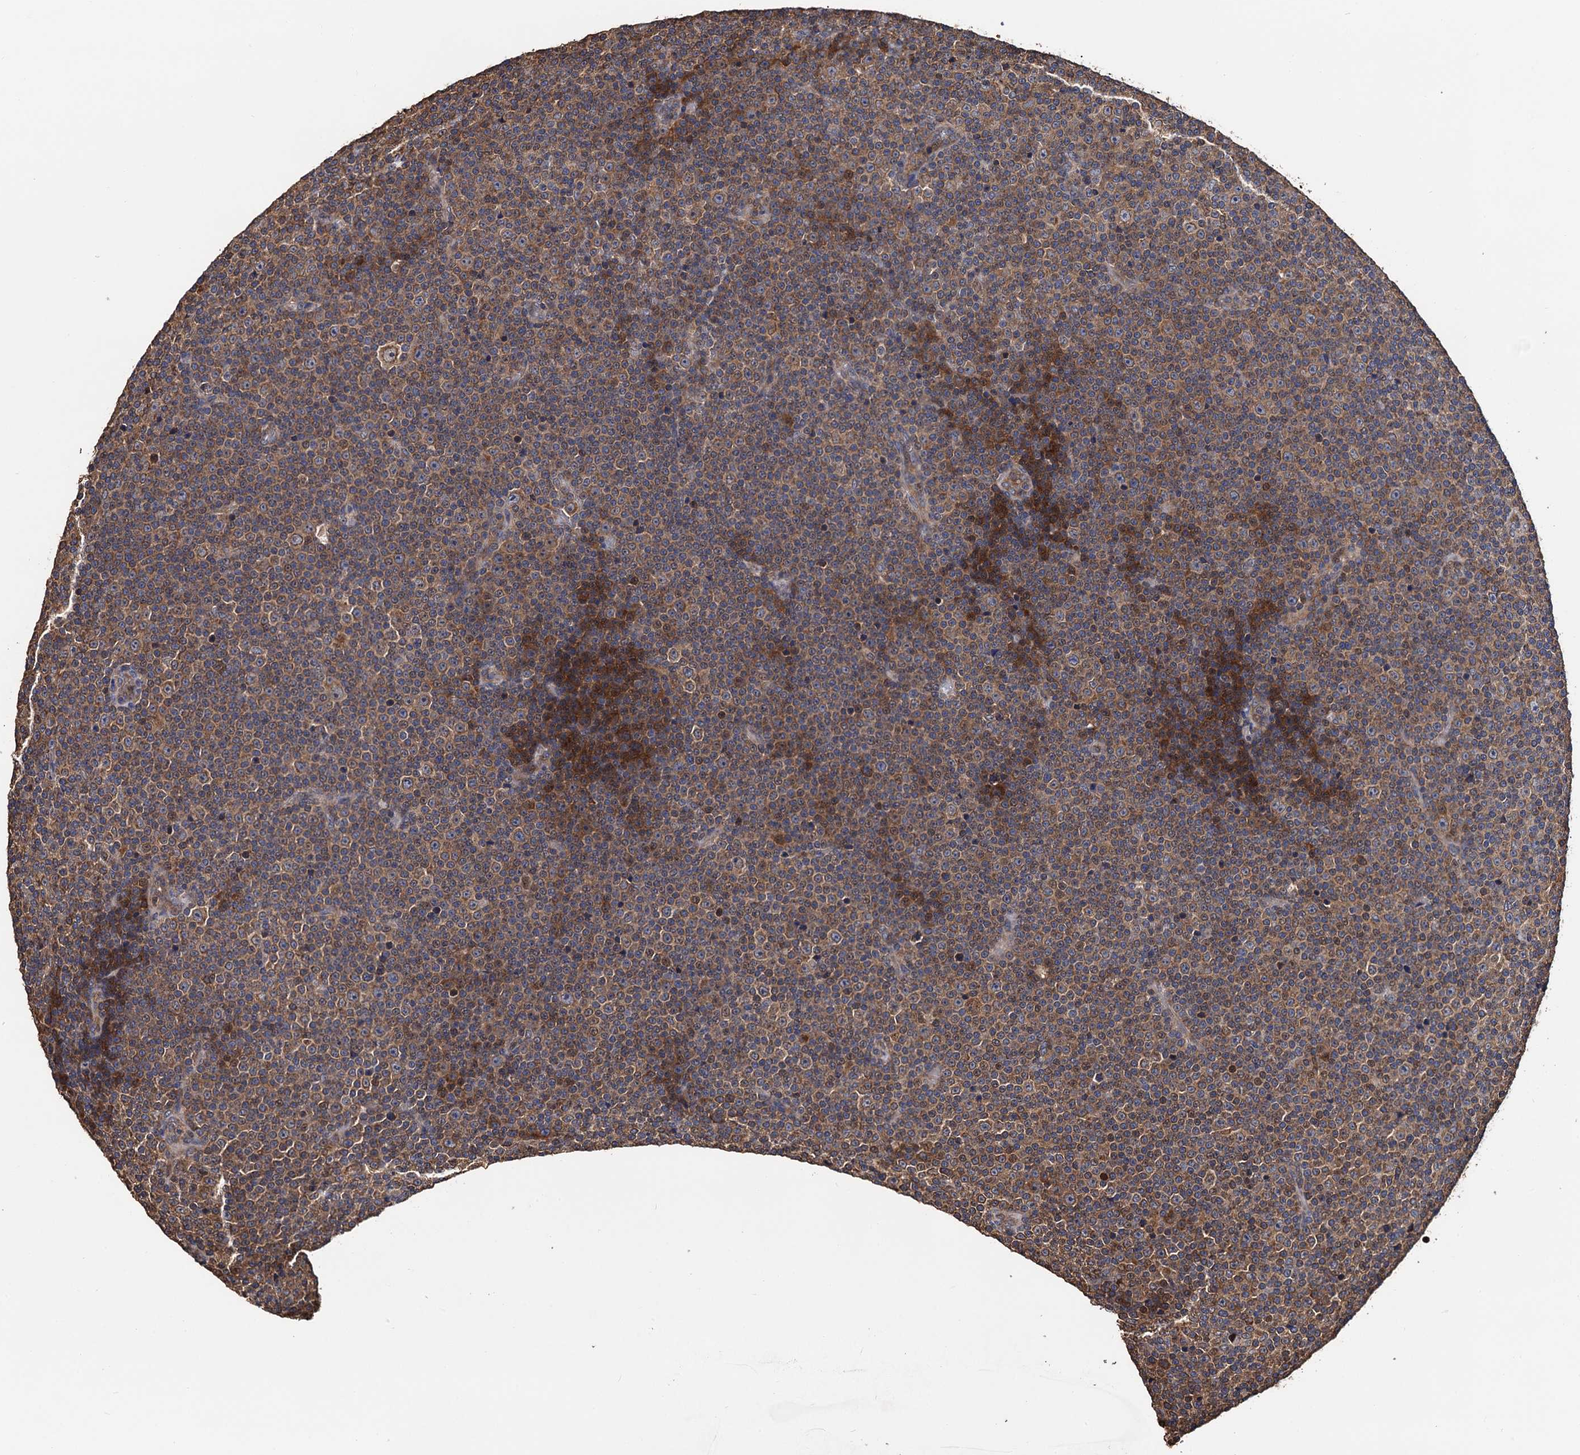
{"staining": {"intensity": "moderate", "quantity": ">75%", "location": "cytoplasmic/membranous"}, "tissue": "lymphoma", "cell_type": "Tumor cells", "image_type": "cancer", "snomed": [{"axis": "morphology", "description": "Malignant lymphoma, non-Hodgkin's type, Low grade"}, {"axis": "topography", "description": "Lymph node"}], "caption": "An image of lymphoma stained for a protein displays moderate cytoplasmic/membranous brown staining in tumor cells. (IHC, brightfield microscopy, high magnification).", "gene": "RGS11", "patient": {"sex": "female", "age": 67}}